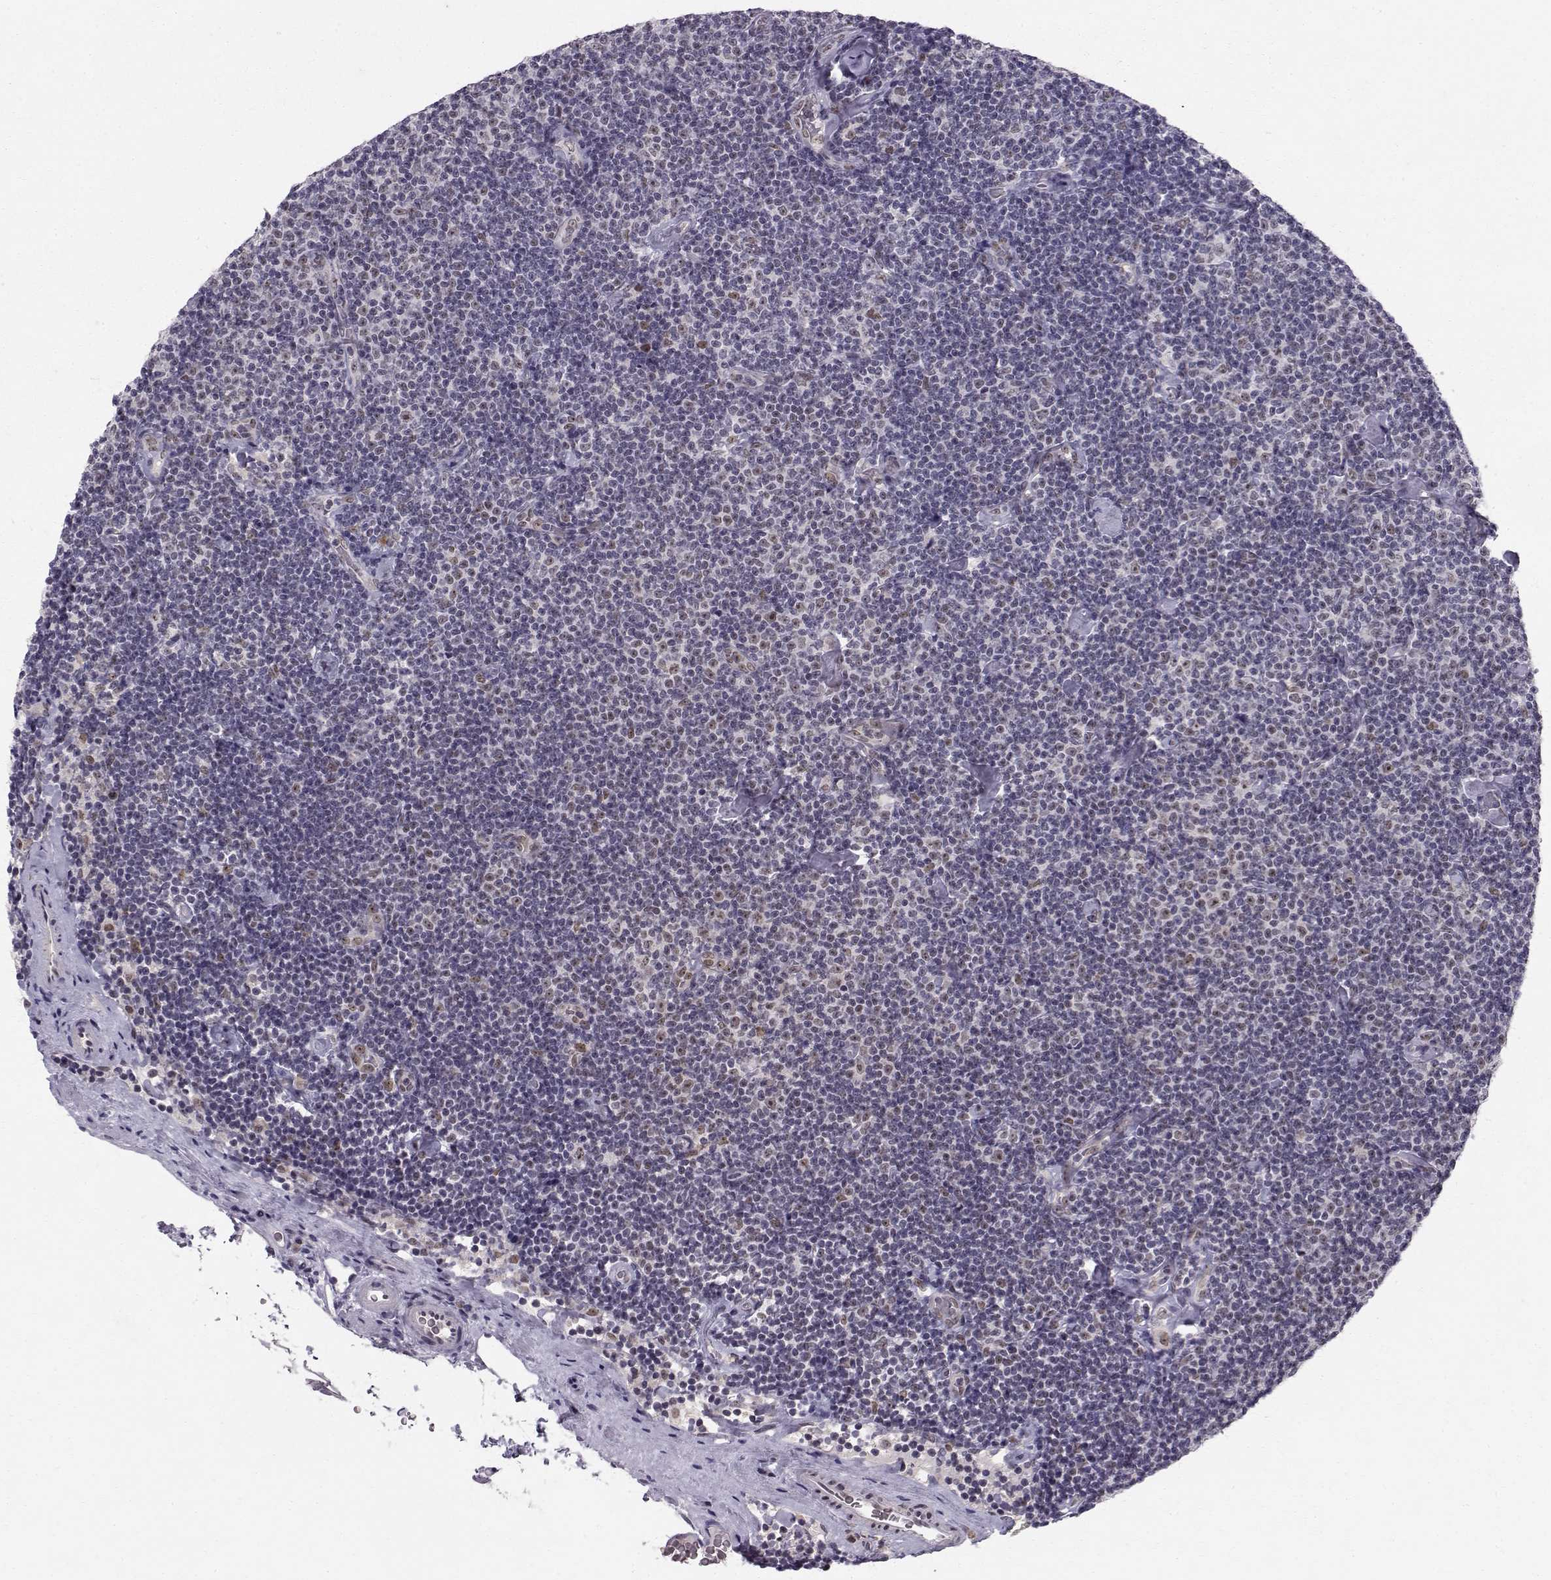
{"staining": {"intensity": "negative", "quantity": "none", "location": "none"}, "tissue": "lymphoma", "cell_type": "Tumor cells", "image_type": "cancer", "snomed": [{"axis": "morphology", "description": "Malignant lymphoma, non-Hodgkin's type, Low grade"}, {"axis": "topography", "description": "Lymph node"}], "caption": "An IHC image of lymphoma is shown. There is no staining in tumor cells of lymphoma.", "gene": "RPP38", "patient": {"sex": "male", "age": 81}}